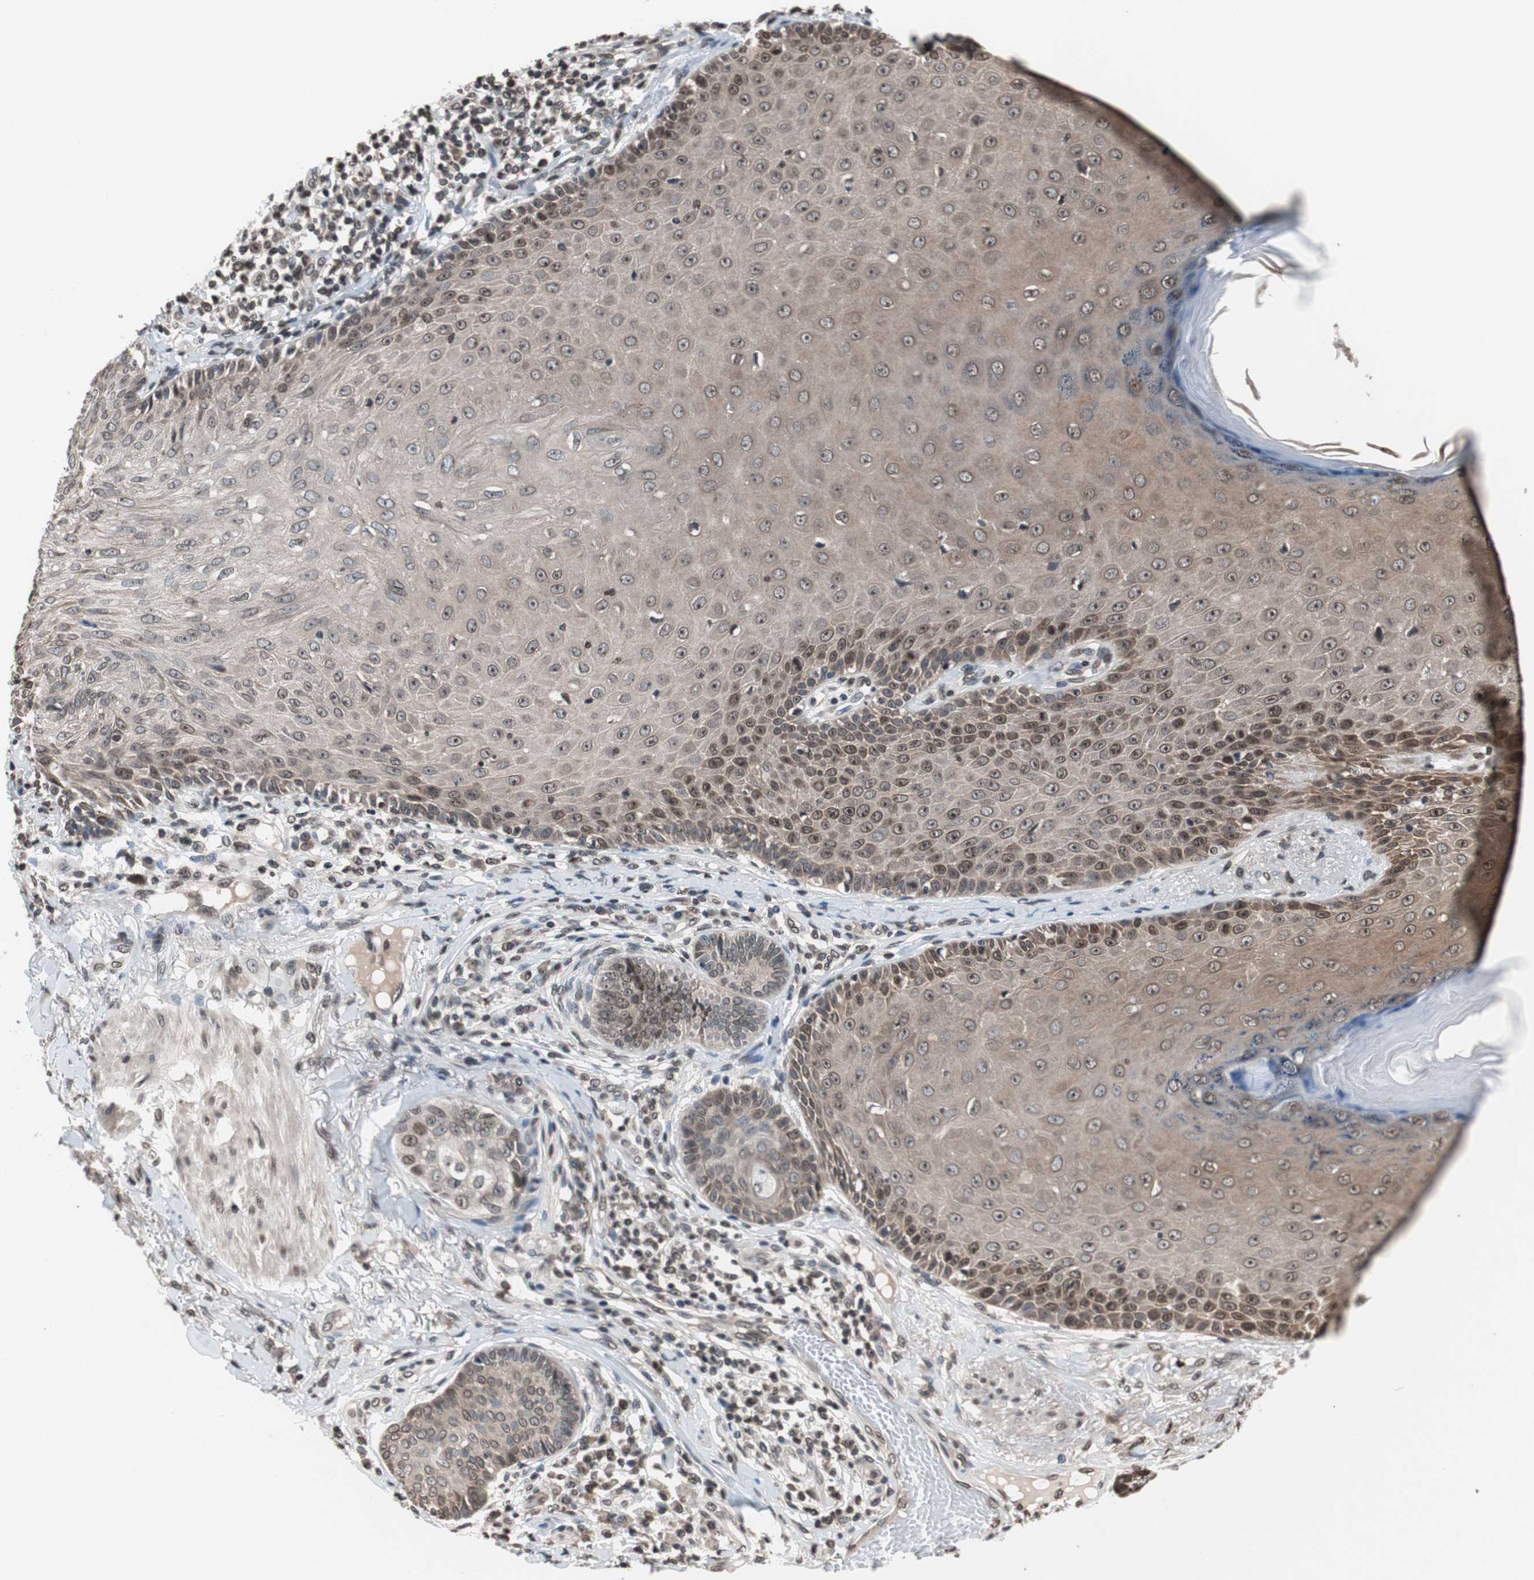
{"staining": {"intensity": "weak", "quantity": "25%-75%", "location": "cytoplasmic/membranous,nuclear"}, "tissue": "skin cancer", "cell_type": "Tumor cells", "image_type": "cancer", "snomed": [{"axis": "morphology", "description": "Normal tissue, NOS"}, {"axis": "morphology", "description": "Basal cell carcinoma"}, {"axis": "topography", "description": "Skin"}], "caption": "The photomicrograph reveals a brown stain indicating the presence of a protein in the cytoplasmic/membranous and nuclear of tumor cells in skin basal cell carcinoma.", "gene": "RFC1", "patient": {"sex": "male", "age": 52}}